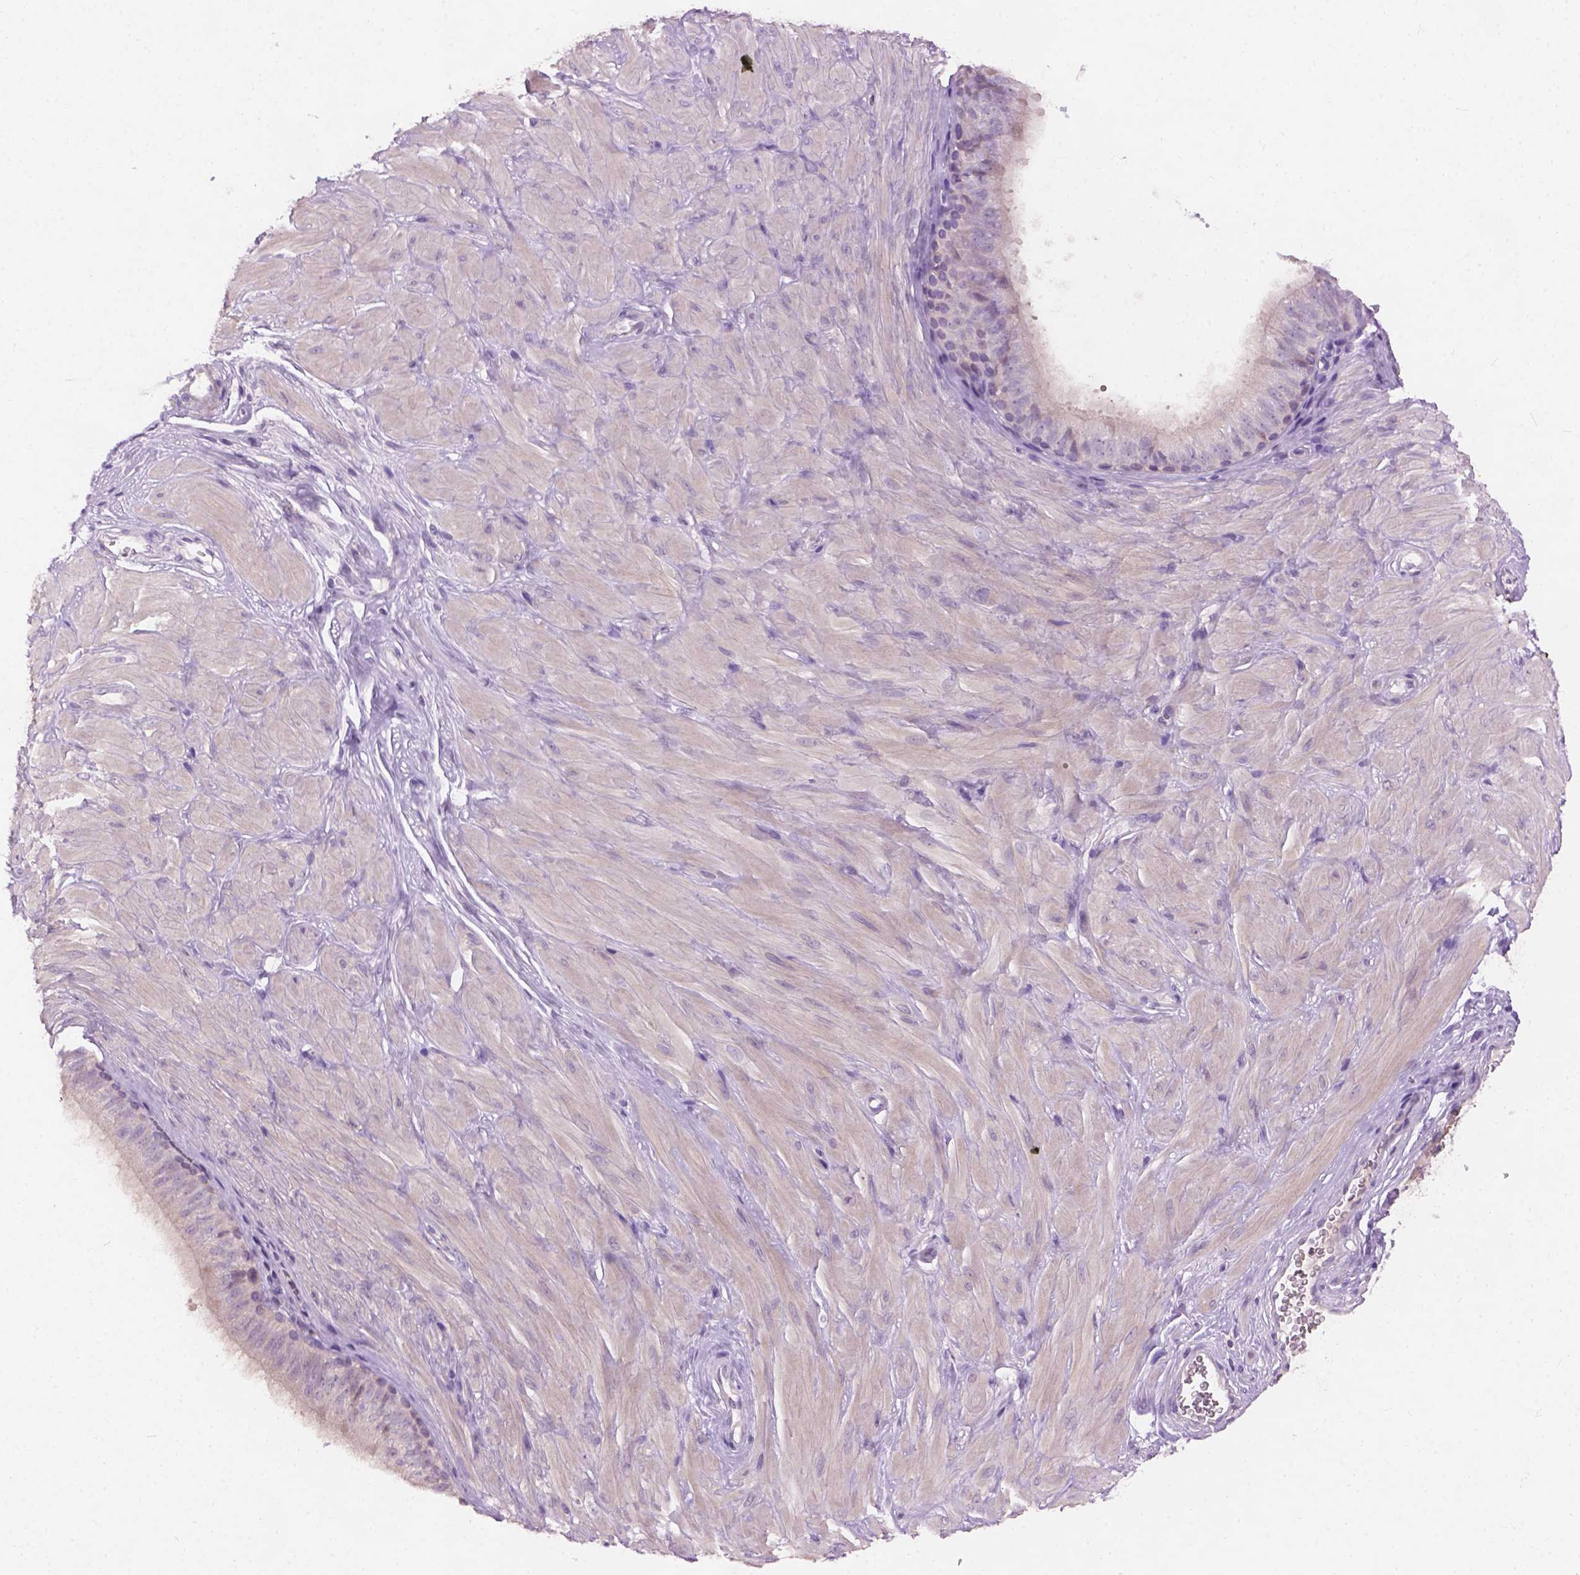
{"staining": {"intensity": "strong", "quantity": "<25%", "location": "cytoplasmic/membranous"}, "tissue": "epididymis", "cell_type": "Glandular cells", "image_type": "normal", "snomed": [{"axis": "morphology", "description": "Normal tissue, NOS"}, {"axis": "topography", "description": "Epididymis"}], "caption": "Immunohistochemistry (IHC) (DAB) staining of unremarkable human epididymis displays strong cytoplasmic/membranous protein positivity in about <25% of glandular cells.", "gene": "KRT17", "patient": {"sex": "male", "age": 37}}